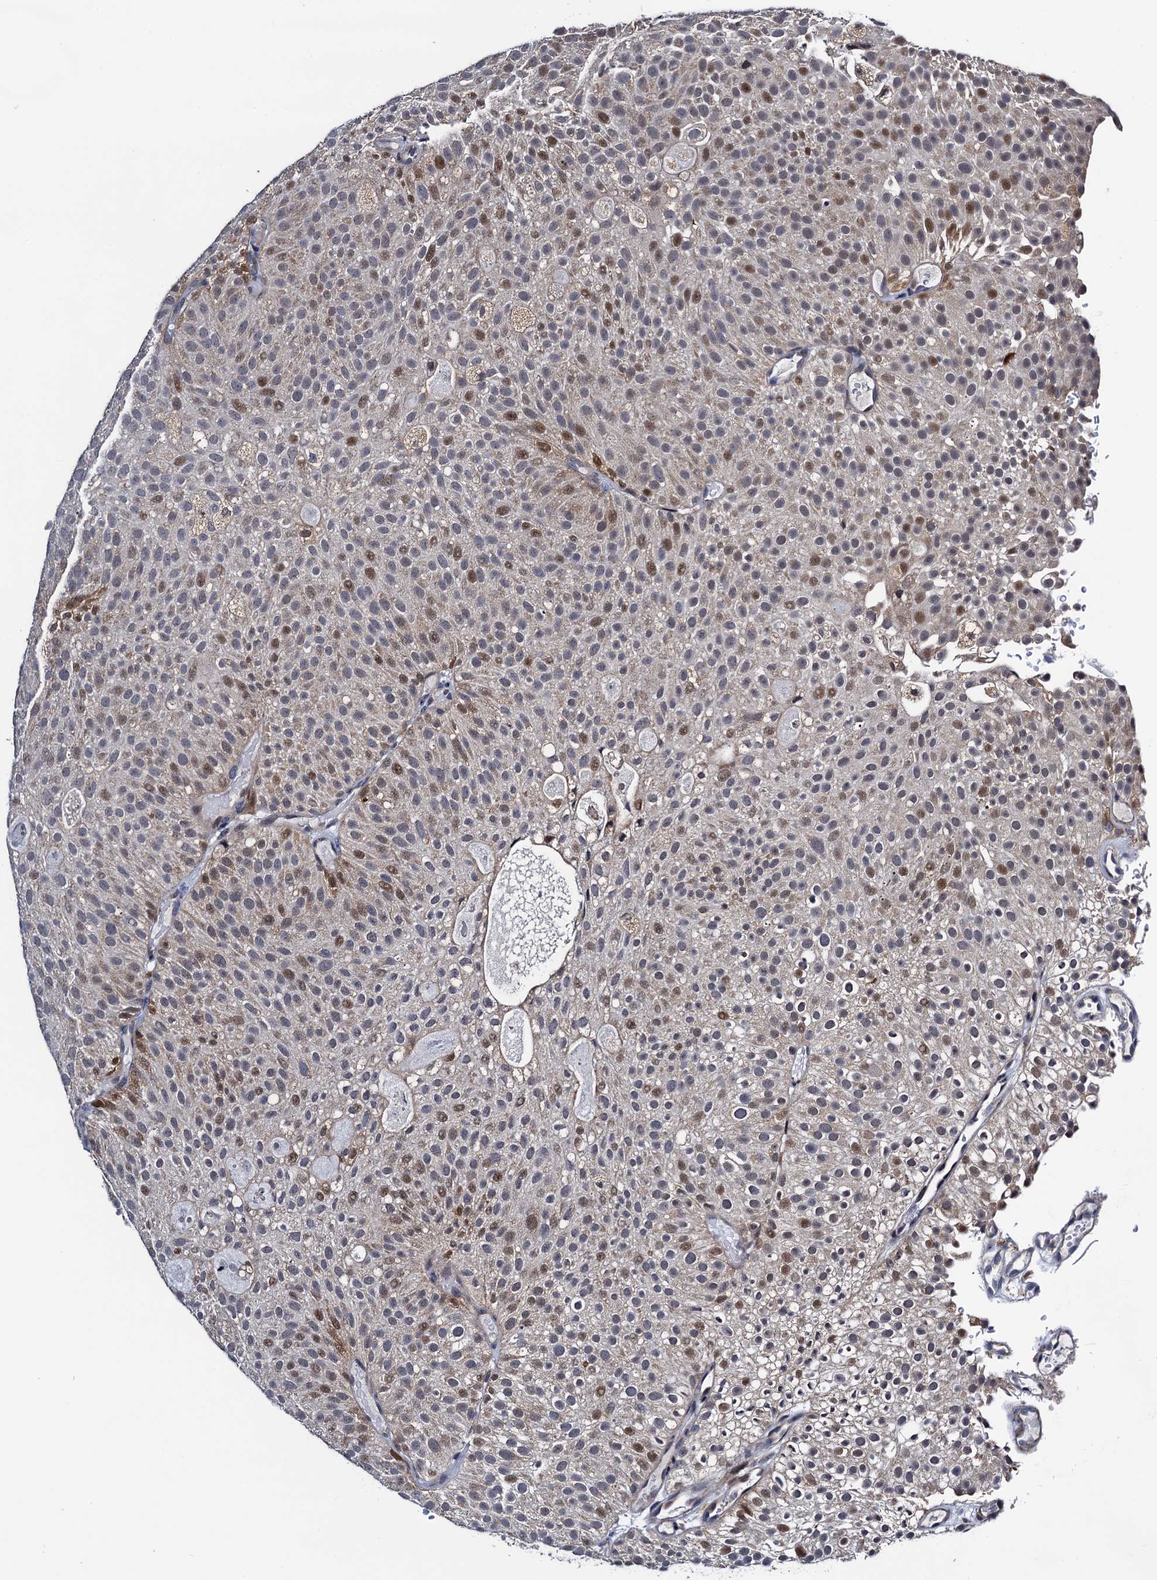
{"staining": {"intensity": "moderate", "quantity": "25%-75%", "location": "nuclear"}, "tissue": "urothelial cancer", "cell_type": "Tumor cells", "image_type": "cancer", "snomed": [{"axis": "morphology", "description": "Urothelial carcinoma, Low grade"}, {"axis": "topography", "description": "Urinary bladder"}], "caption": "Tumor cells display moderate nuclear staining in approximately 25%-75% of cells in urothelial cancer.", "gene": "FAM222A", "patient": {"sex": "male", "age": 78}}